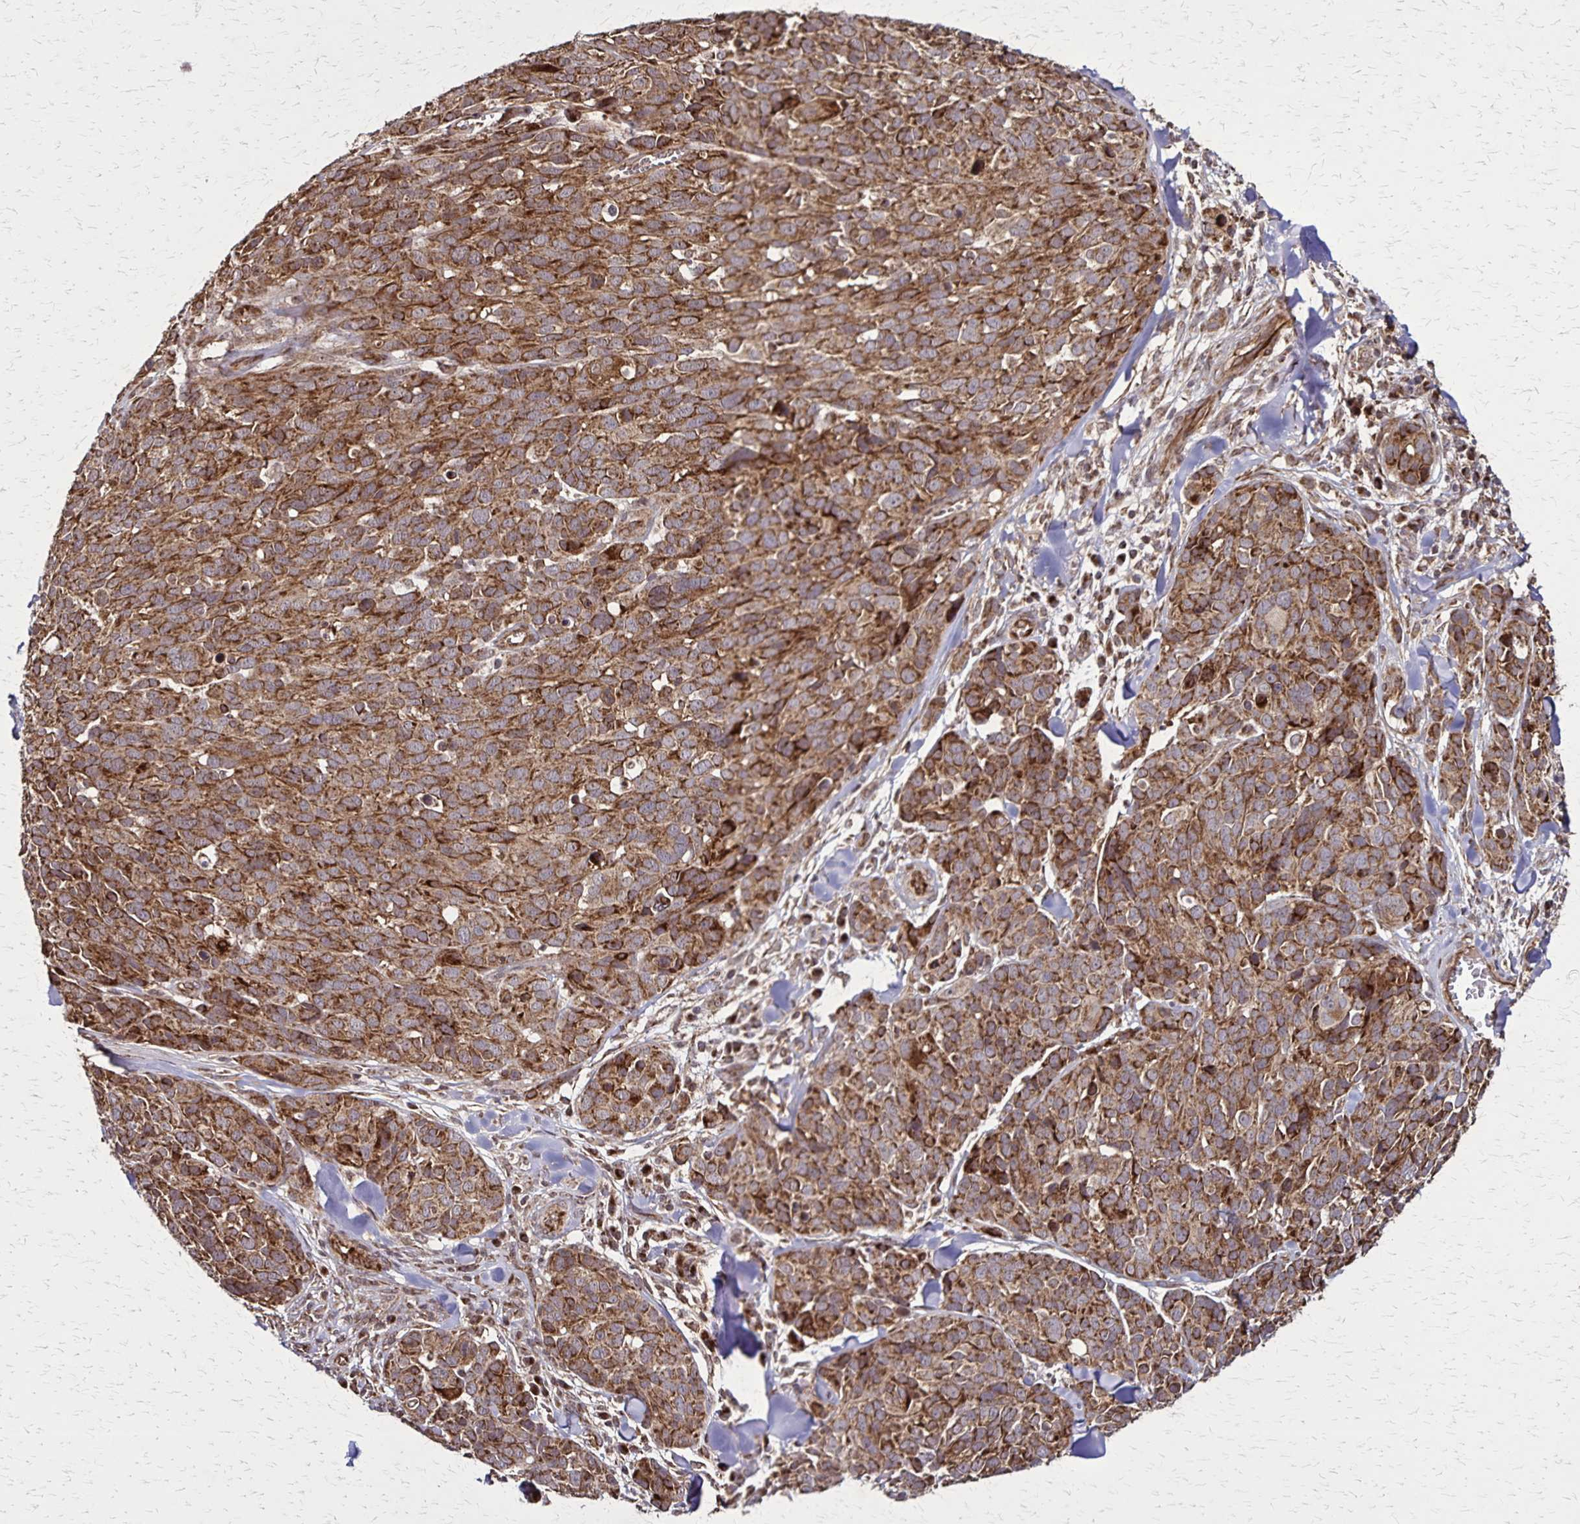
{"staining": {"intensity": "strong", "quantity": ">75%", "location": "cytoplasmic/membranous"}, "tissue": "melanoma", "cell_type": "Tumor cells", "image_type": "cancer", "snomed": [{"axis": "morphology", "description": "Malignant melanoma, NOS"}, {"axis": "topography", "description": "Skin"}], "caption": "Immunohistochemistry micrograph of human melanoma stained for a protein (brown), which reveals high levels of strong cytoplasmic/membranous expression in about >75% of tumor cells.", "gene": "NFS1", "patient": {"sex": "male", "age": 51}}